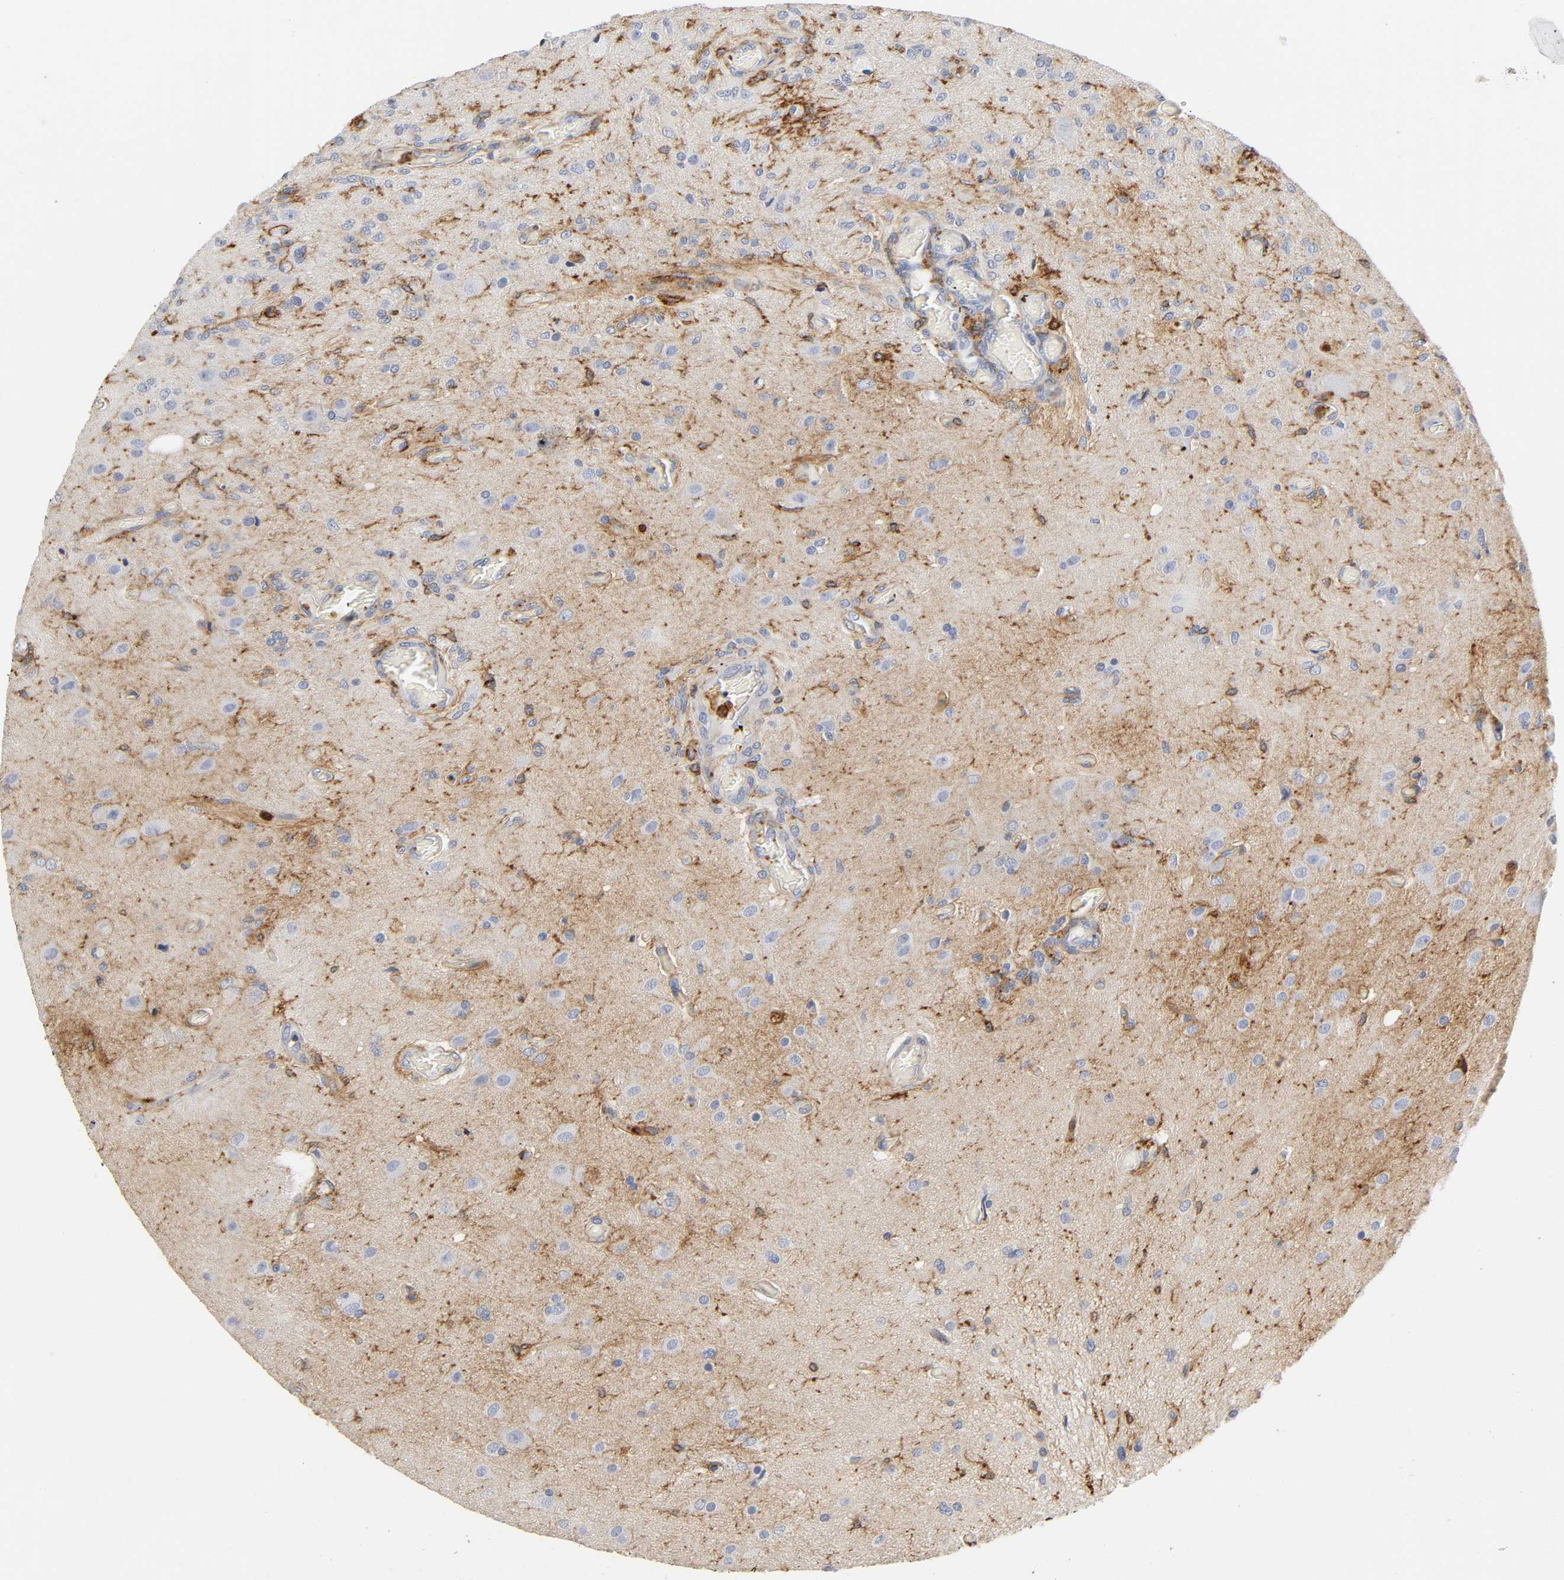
{"staining": {"intensity": "moderate", "quantity": "<25%", "location": "cytoplasmic/membranous"}, "tissue": "glioma", "cell_type": "Tumor cells", "image_type": "cancer", "snomed": [{"axis": "morphology", "description": "Normal tissue, NOS"}, {"axis": "morphology", "description": "Glioma, malignant, High grade"}, {"axis": "topography", "description": "Cerebral cortex"}], "caption": "Immunohistochemical staining of malignant glioma (high-grade) demonstrates low levels of moderate cytoplasmic/membranous protein expression in approximately <25% of tumor cells.", "gene": "LYN", "patient": {"sex": "male", "age": 77}}